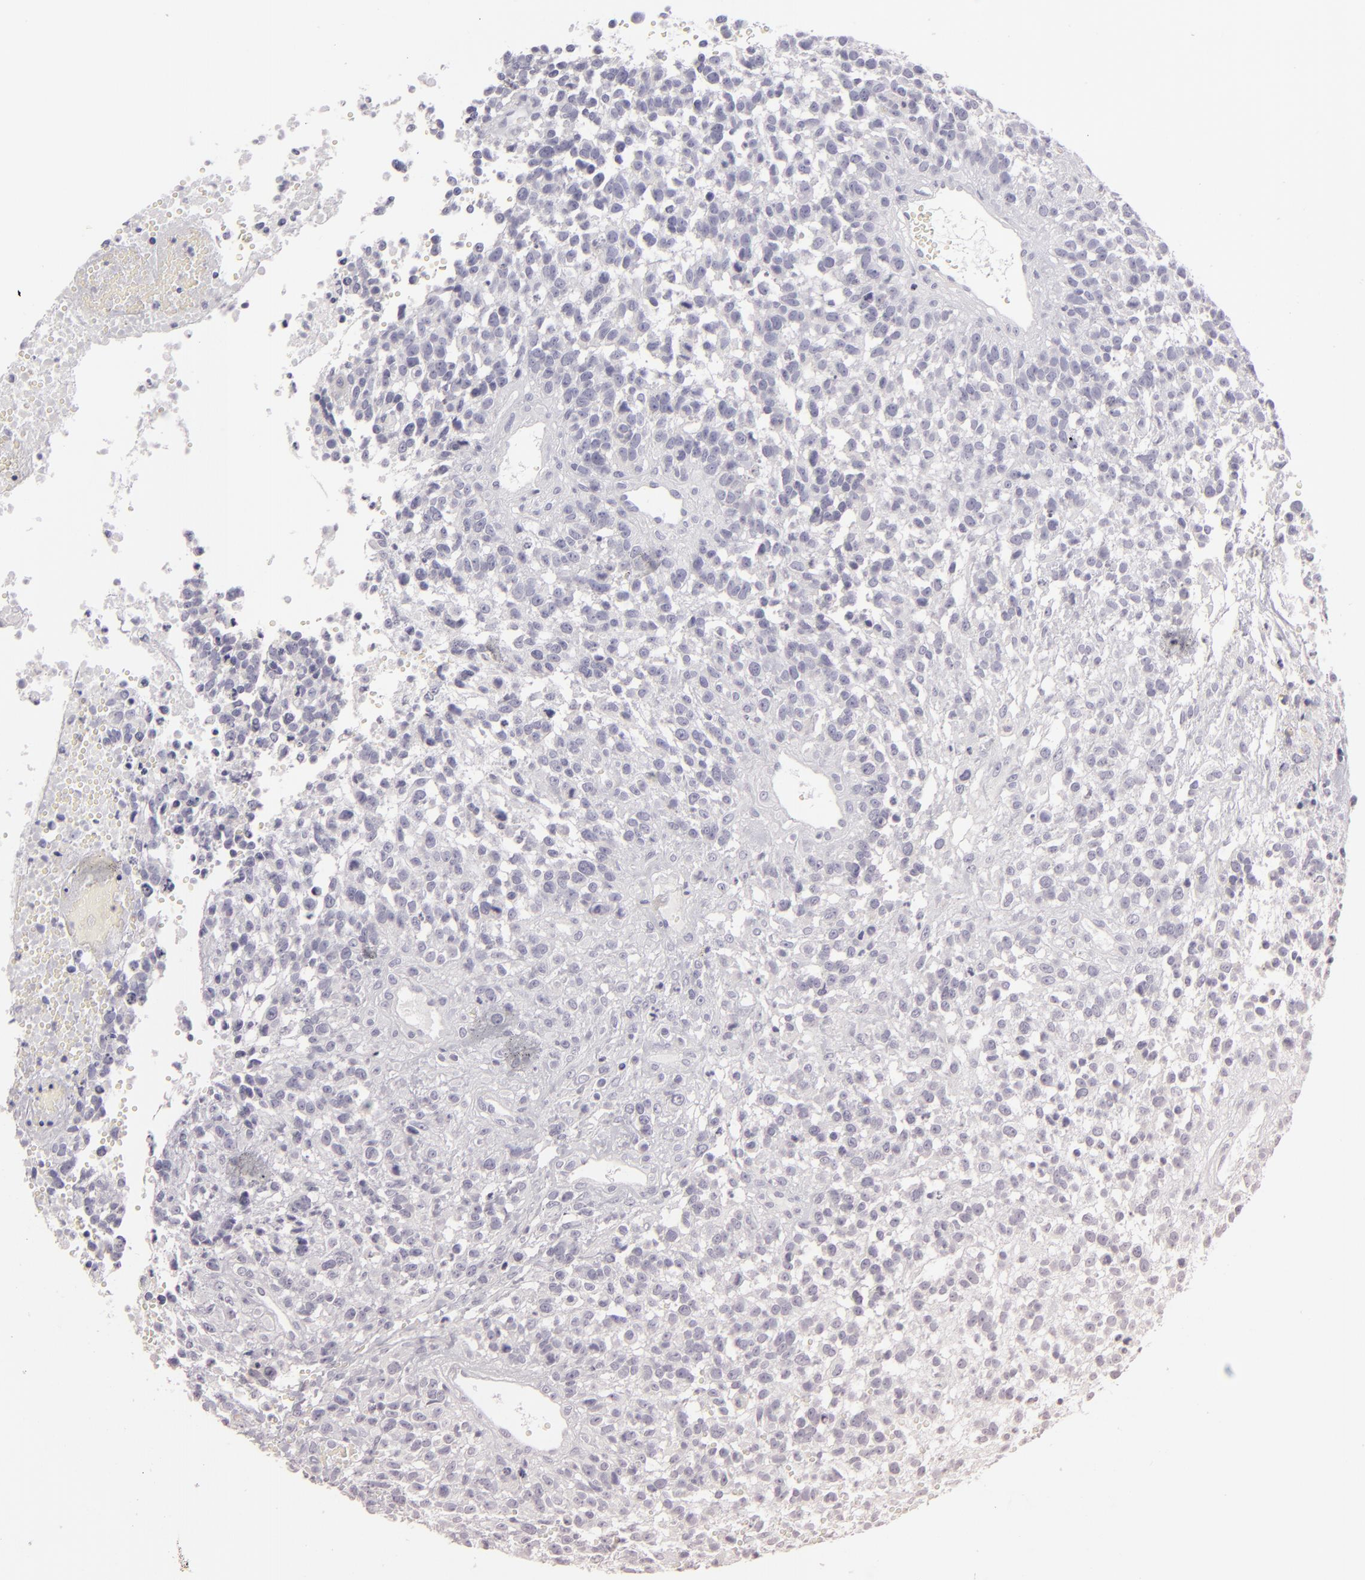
{"staining": {"intensity": "negative", "quantity": "none", "location": "none"}, "tissue": "glioma", "cell_type": "Tumor cells", "image_type": "cancer", "snomed": [{"axis": "morphology", "description": "Glioma, malignant, High grade"}, {"axis": "topography", "description": "Brain"}], "caption": "An immunohistochemistry (IHC) micrograph of malignant glioma (high-grade) is shown. There is no staining in tumor cells of malignant glioma (high-grade).", "gene": "DLG4", "patient": {"sex": "male", "age": 66}}